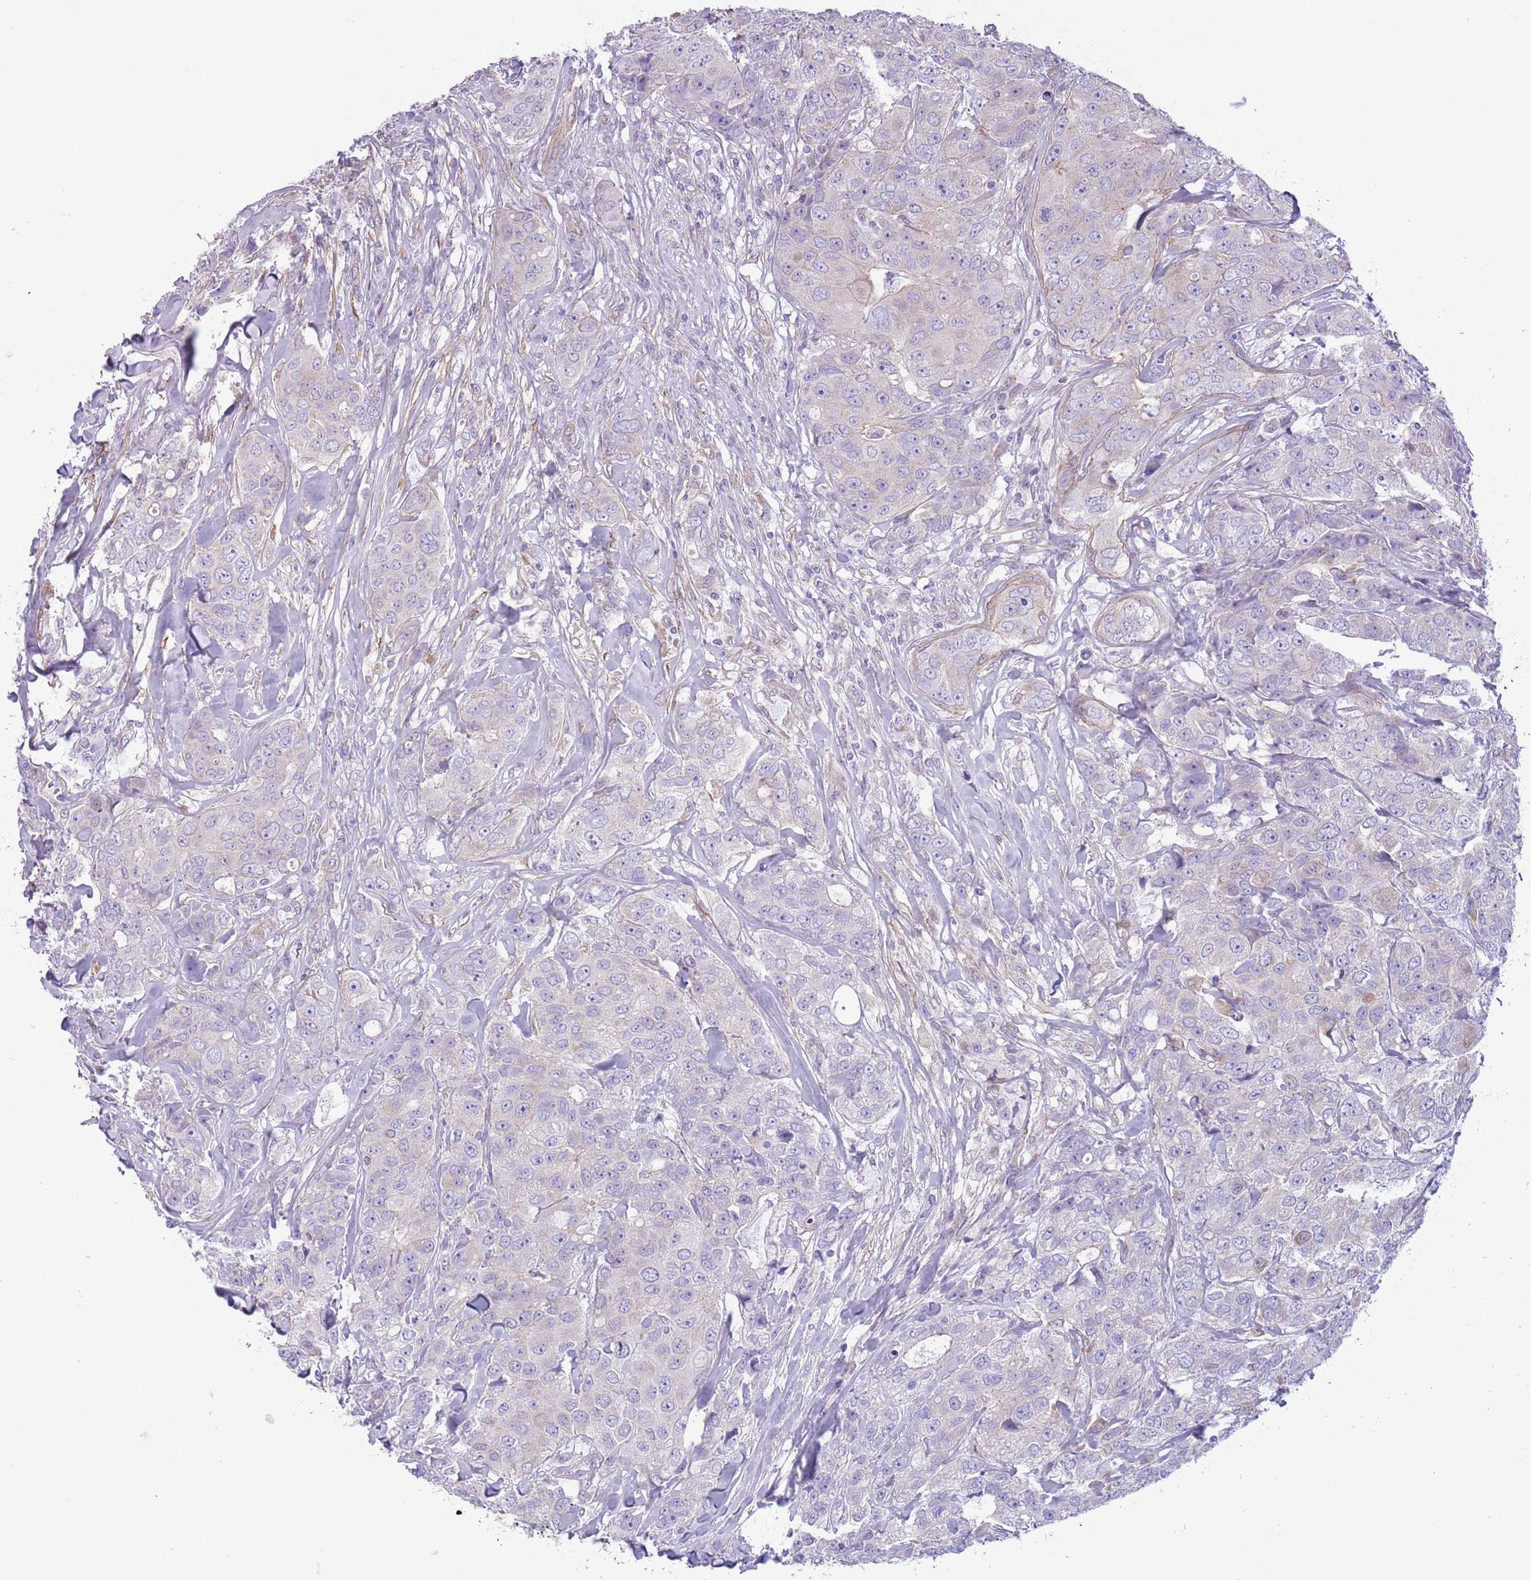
{"staining": {"intensity": "weak", "quantity": "<25%", "location": "cytoplasmic/membranous"}, "tissue": "breast cancer", "cell_type": "Tumor cells", "image_type": "cancer", "snomed": [{"axis": "morphology", "description": "Duct carcinoma"}, {"axis": "topography", "description": "Breast"}], "caption": "Breast cancer was stained to show a protein in brown. There is no significant positivity in tumor cells. (Brightfield microscopy of DAB (3,3'-diaminobenzidine) IHC at high magnification).", "gene": "RBP3", "patient": {"sex": "female", "age": 43}}